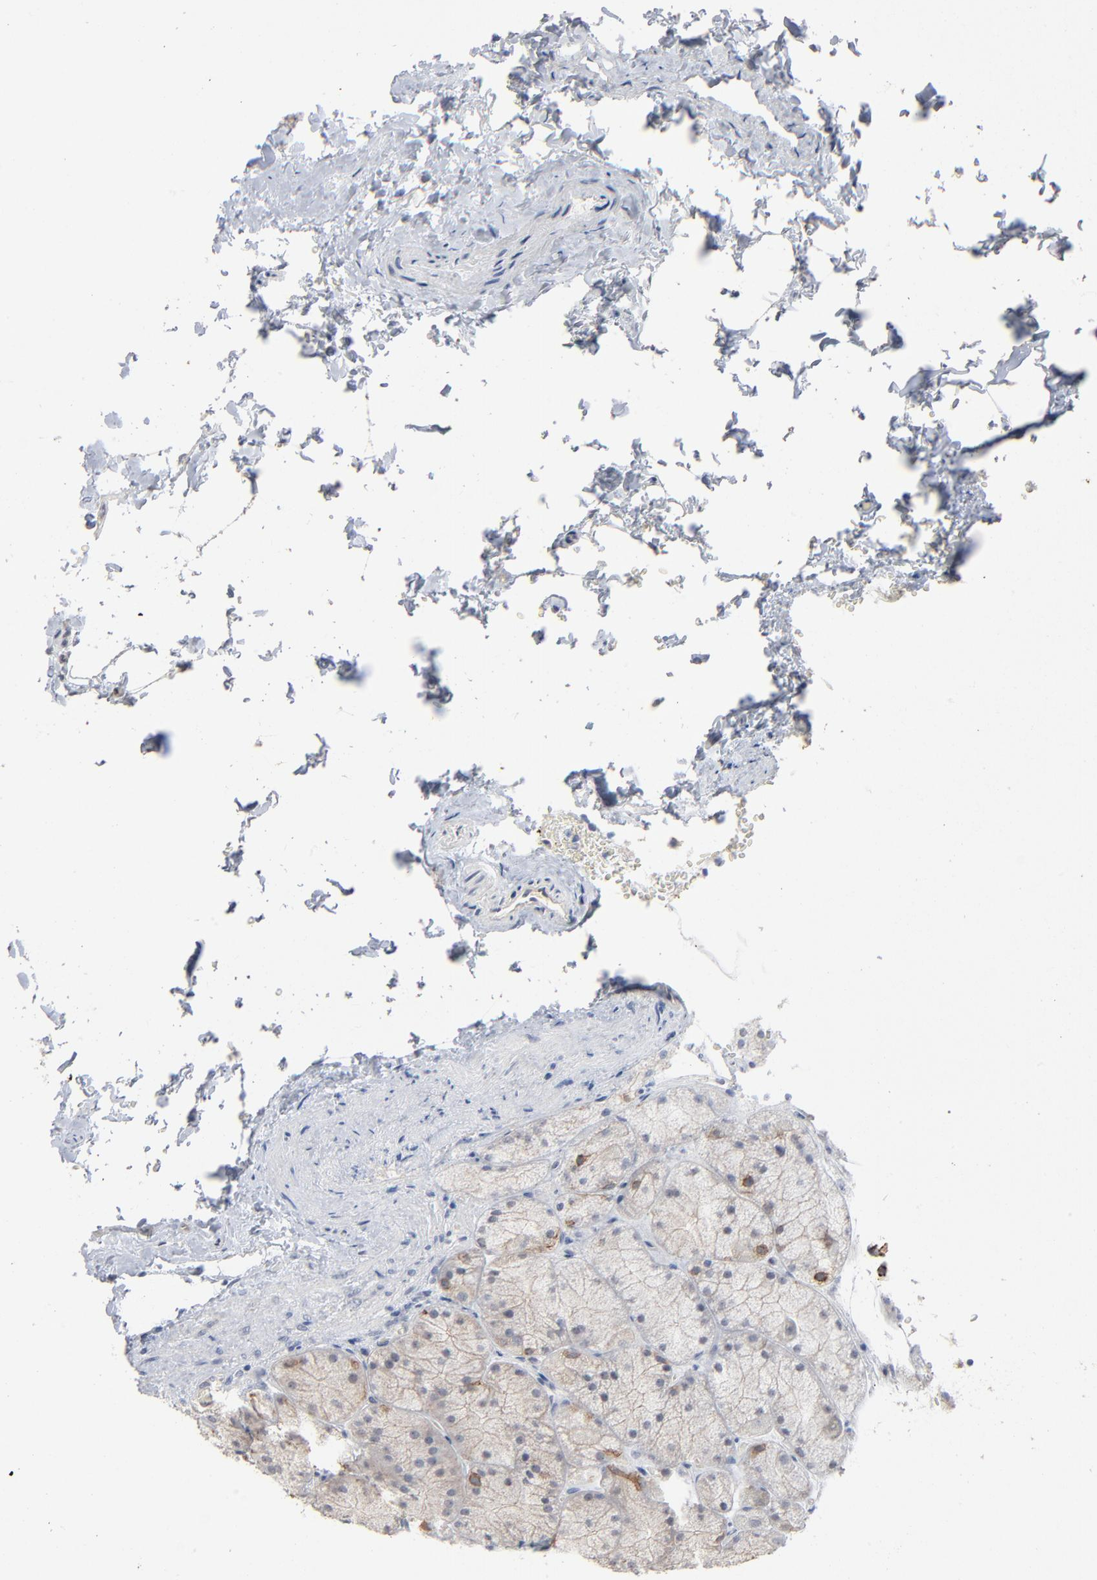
{"staining": {"intensity": "moderate", "quantity": "25%-75%", "location": "cytoplasmic/membranous"}, "tissue": "stomach", "cell_type": "Glandular cells", "image_type": "normal", "snomed": [{"axis": "morphology", "description": "Normal tissue, NOS"}, {"axis": "topography", "description": "Stomach, upper"}], "caption": "Immunohistochemical staining of normal stomach shows moderate cytoplasmic/membranous protein expression in approximately 25%-75% of glandular cells.", "gene": "EPCAM", "patient": {"sex": "female", "age": 56}}